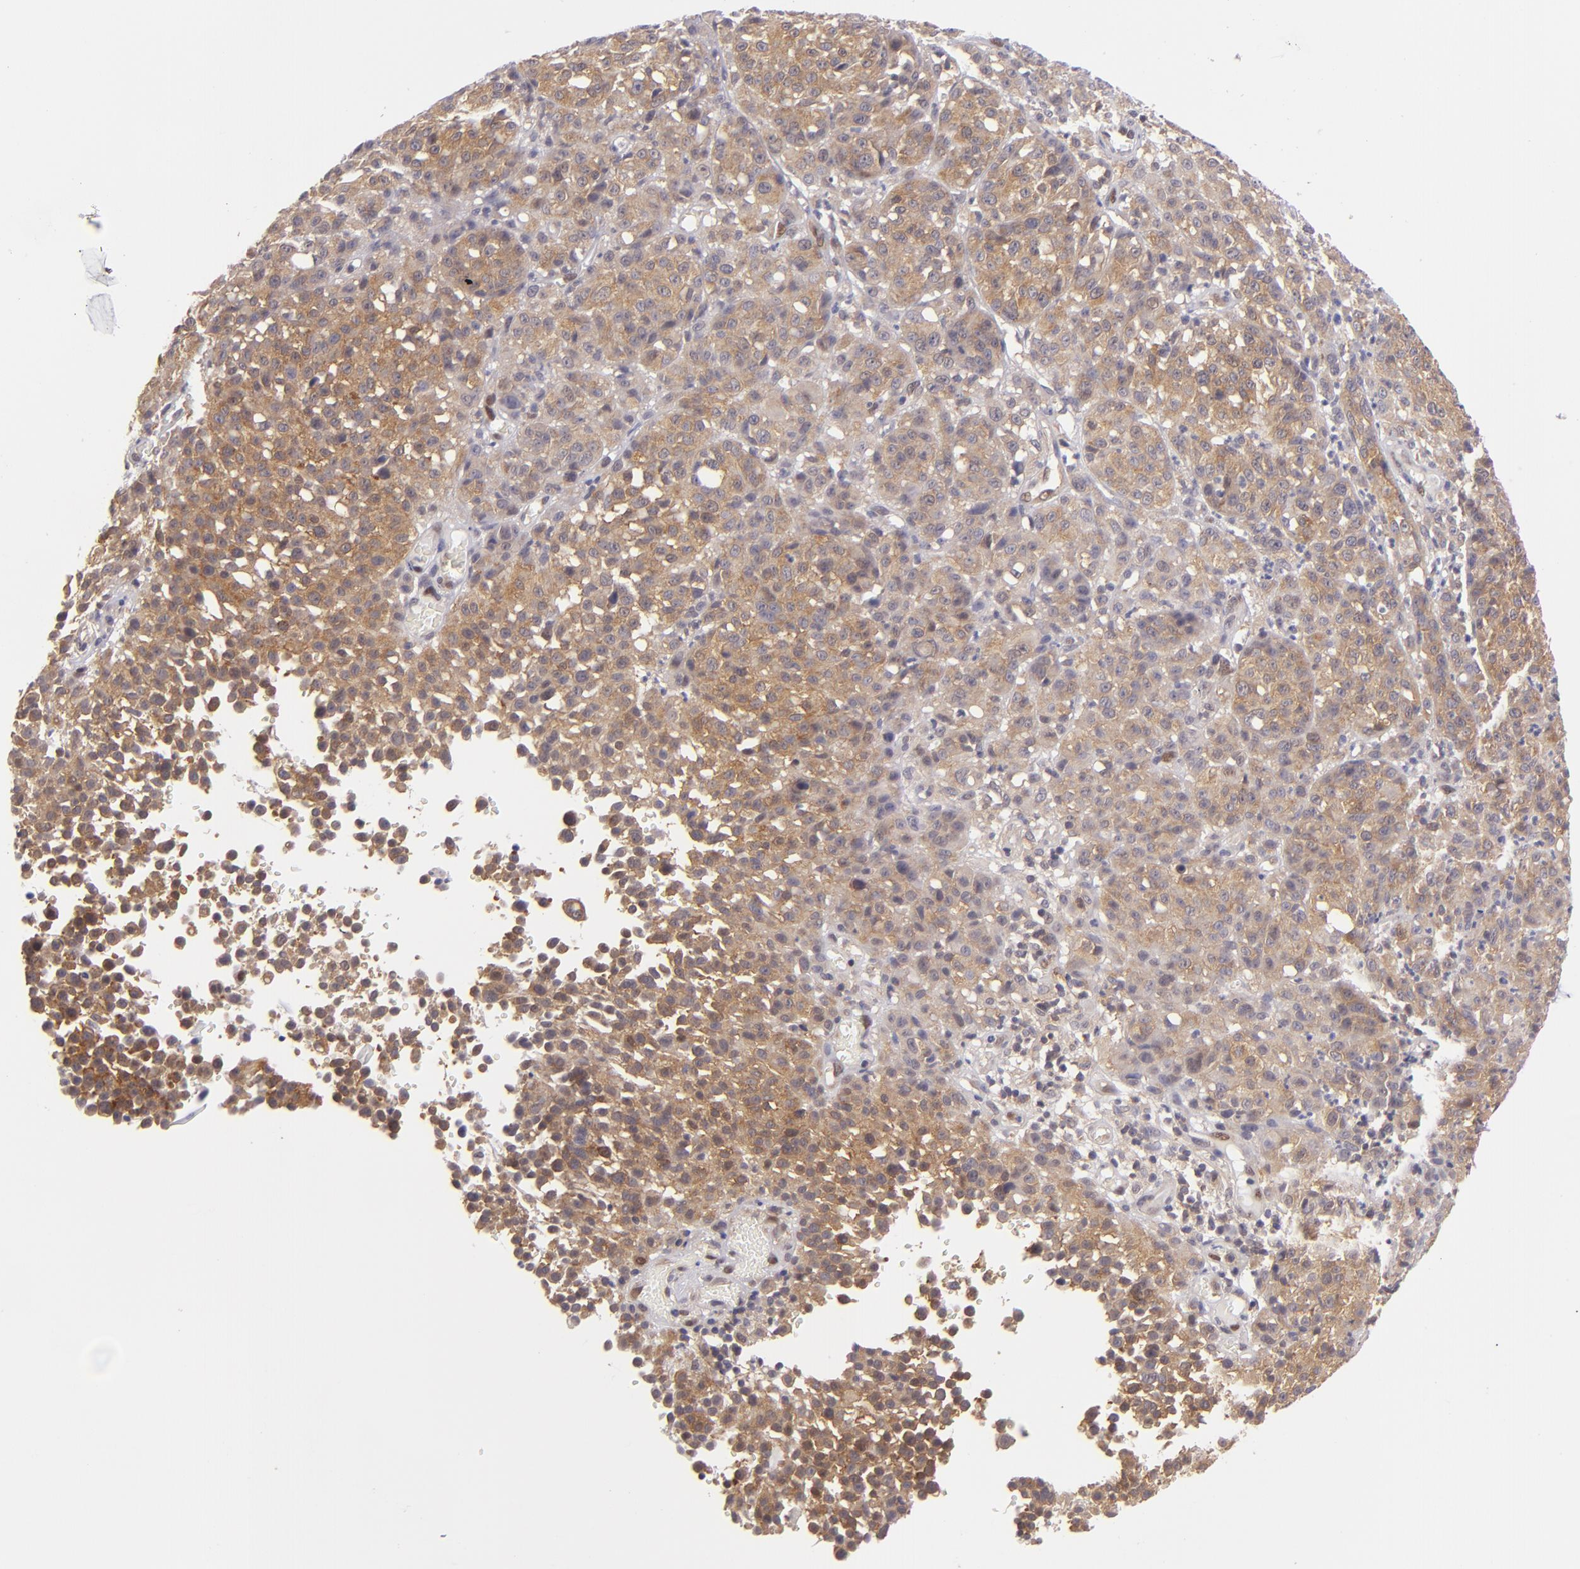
{"staining": {"intensity": "moderate", "quantity": ">75%", "location": "cytoplasmic/membranous"}, "tissue": "melanoma", "cell_type": "Tumor cells", "image_type": "cancer", "snomed": [{"axis": "morphology", "description": "Malignant melanoma, NOS"}, {"axis": "topography", "description": "Skin"}], "caption": "Immunohistochemical staining of melanoma shows medium levels of moderate cytoplasmic/membranous protein positivity in about >75% of tumor cells.", "gene": "PTPN13", "patient": {"sex": "female", "age": 49}}